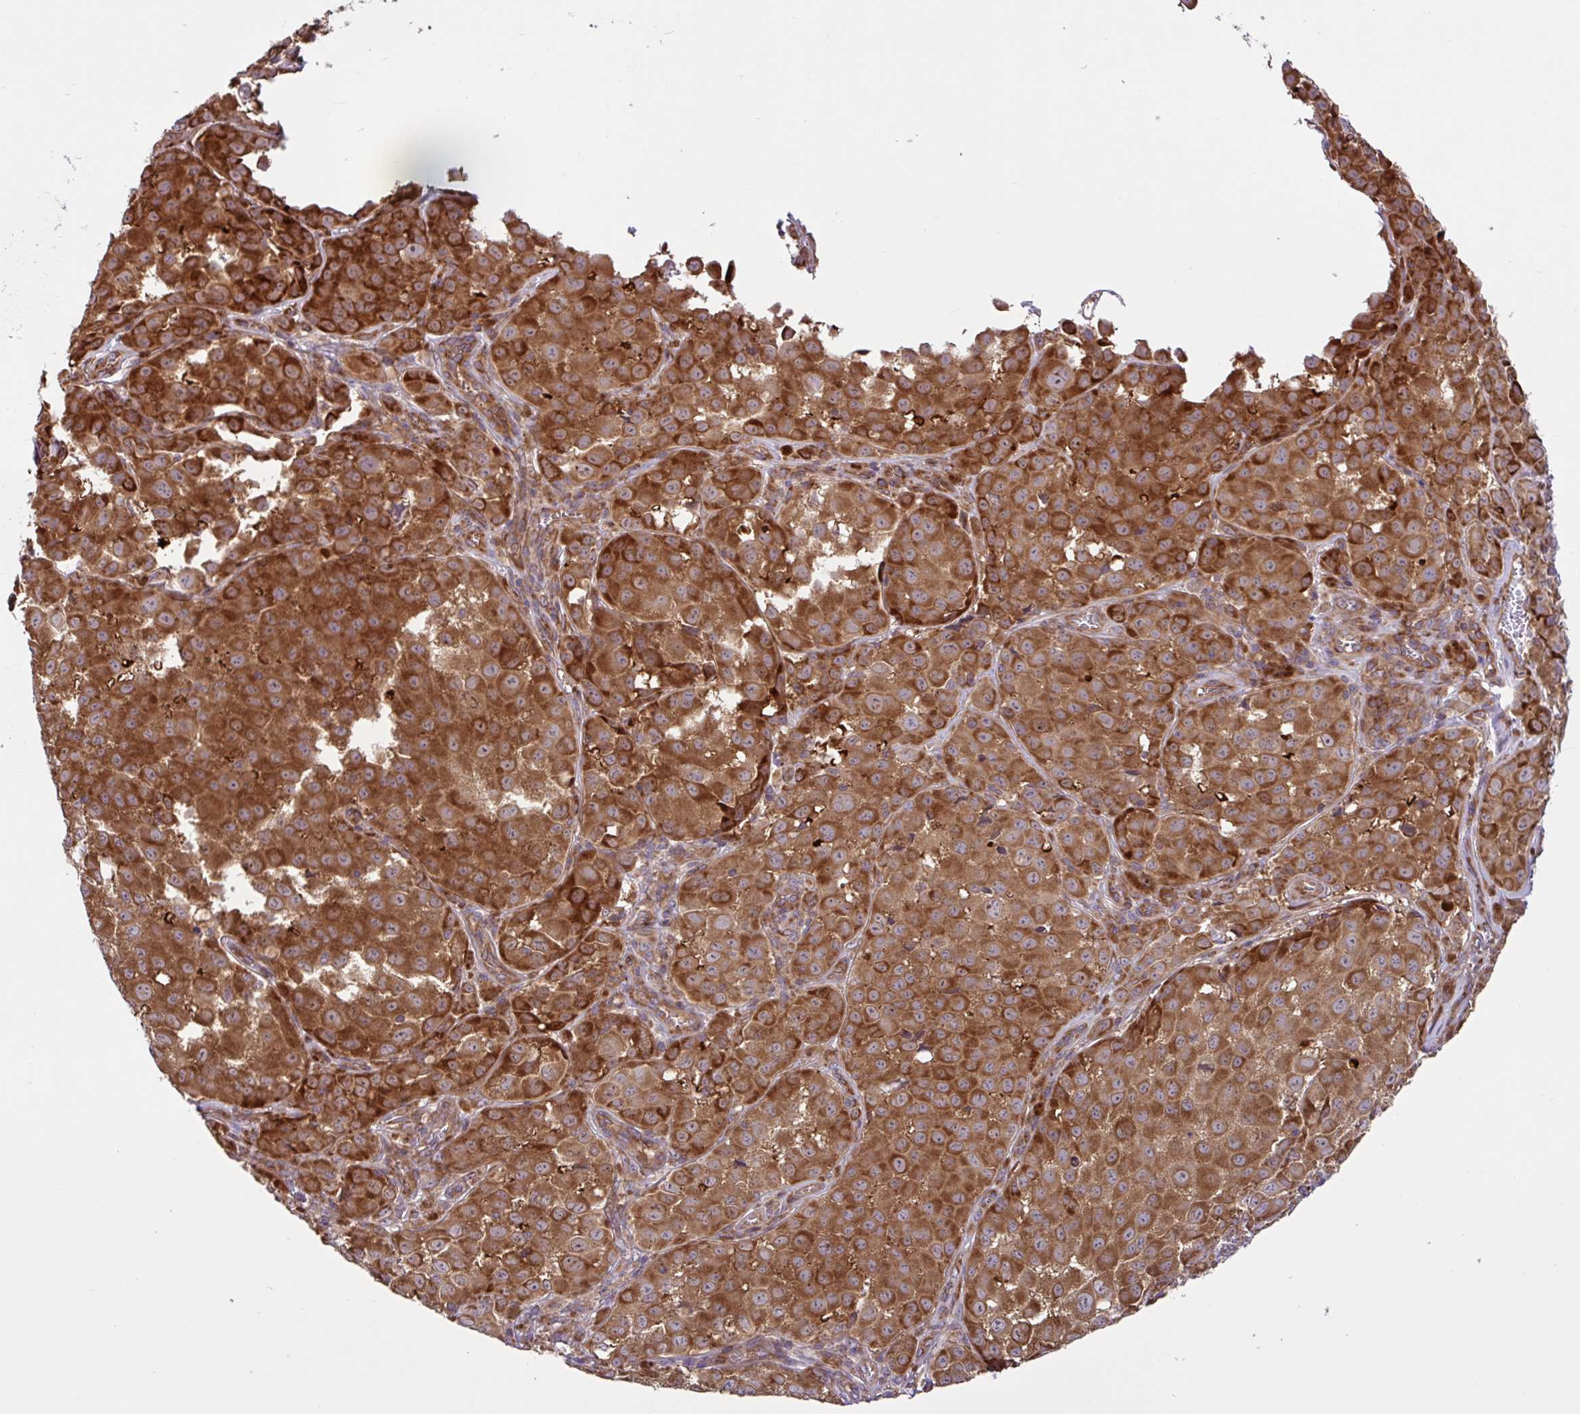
{"staining": {"intensity": "strong", "quantity": ">75%", "location": "cytoplasmic/membranous"}, "tissue": "melanoma", "cell_type": "Tumor cells", "image_type": "cancer", "snomed": [{"axis": "morphology", "description": "Malignant melanoma, NOS"}, {"axis": "topography", "description": "Skin"}], "caption": "Melanoma stained for a protein displays strong cytoplasmic/membranous positivity in tumor cells.", "gene": "NTPCR", "patient": {"sex": "male", "age": 64}}